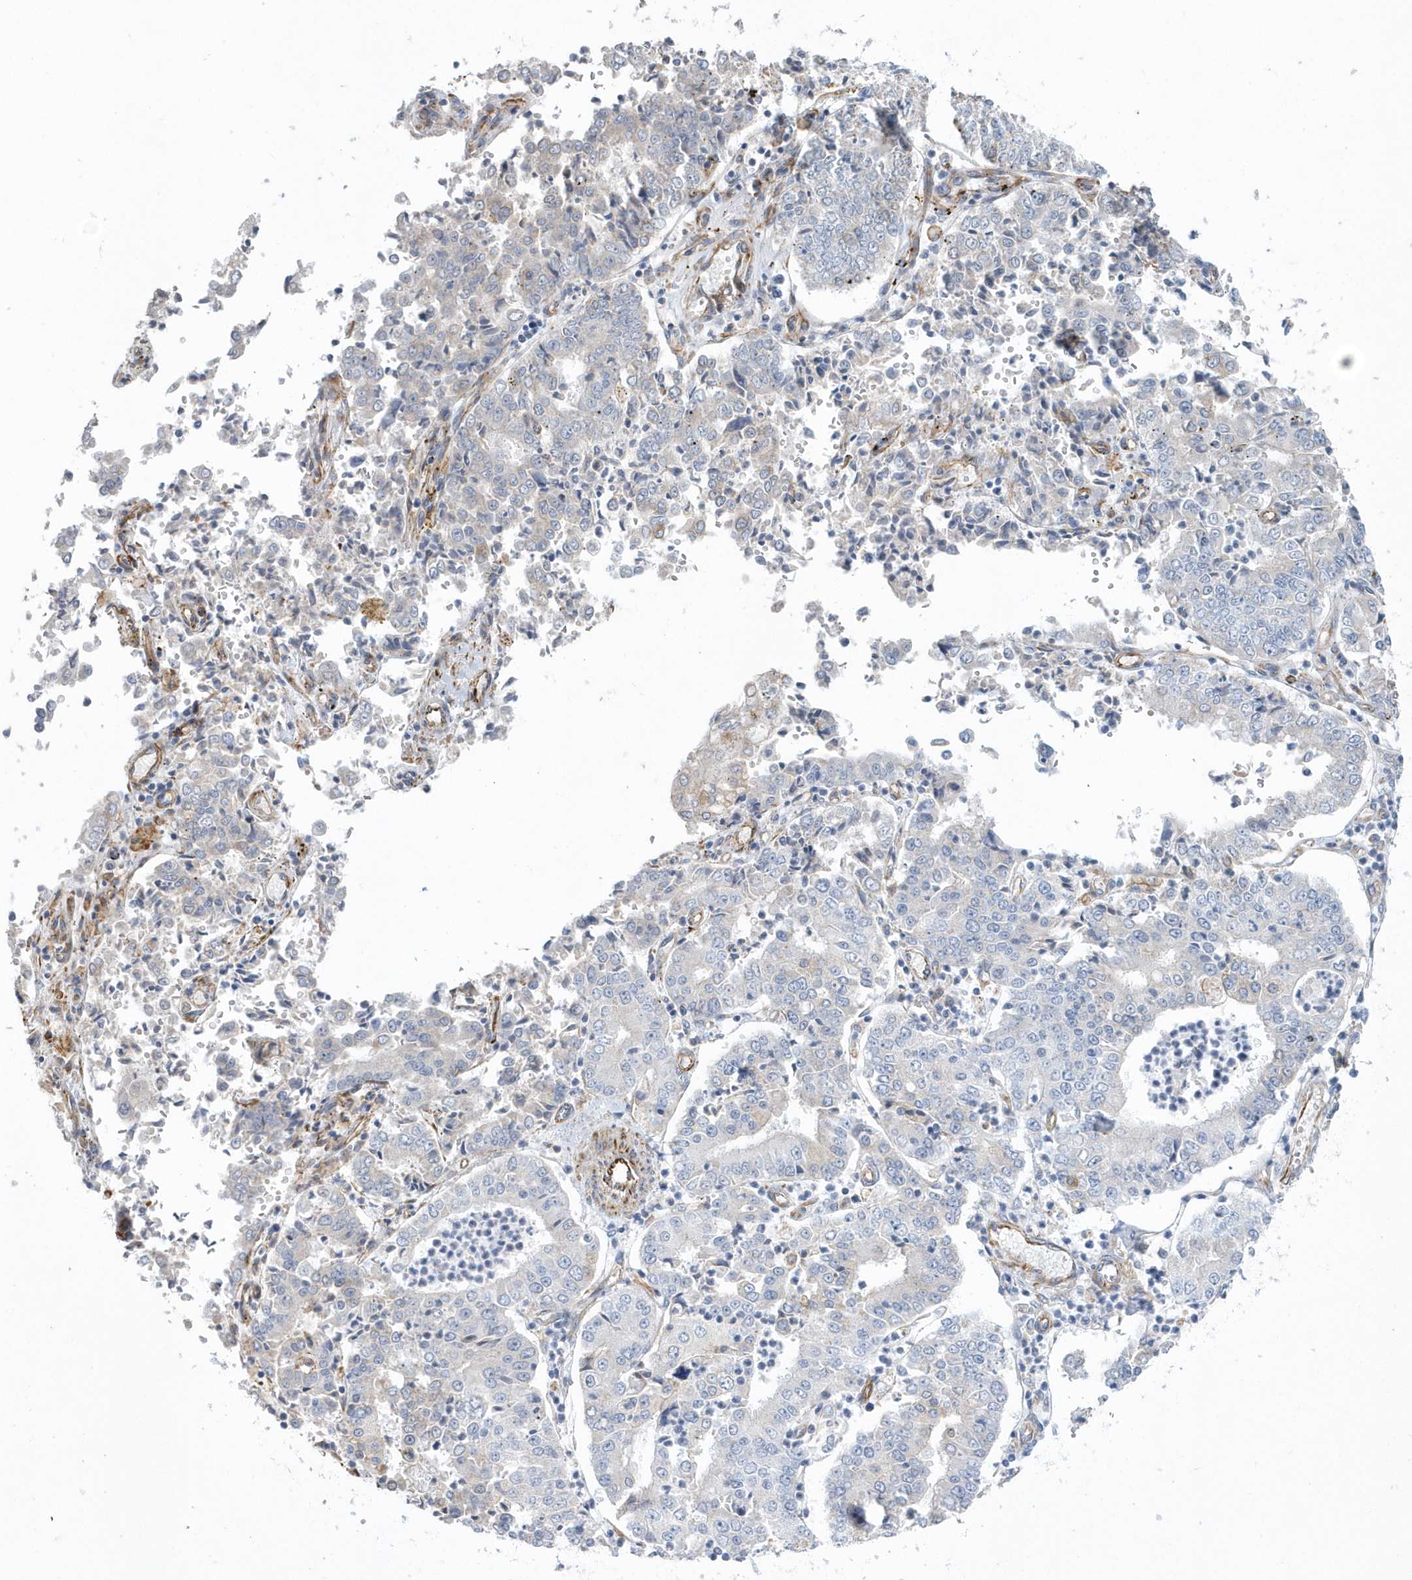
{"staining": {"intensity": "negative", "quantity": "none", "location": "none"}, "tissue": "stomach cancer", "cell_type": "Tumor cells", "image_type": "cancer", "snomed": [{"axis": "morphology", "description": "Adenocarcinoma, NOS"}, {"axis": "topography", "description": "Stomach"}], "caption": "Micrograph shows no significant protein staining in tumor cells of stomach cancer (adenocarcinoma). The staining is performed using DAB (3,3'-diaminobenzidine) brown chromogen with nuclei counter-stained in using hematoxylin.", "gene": "RAB17", "patient": {"sex": "male", "age": 76}}